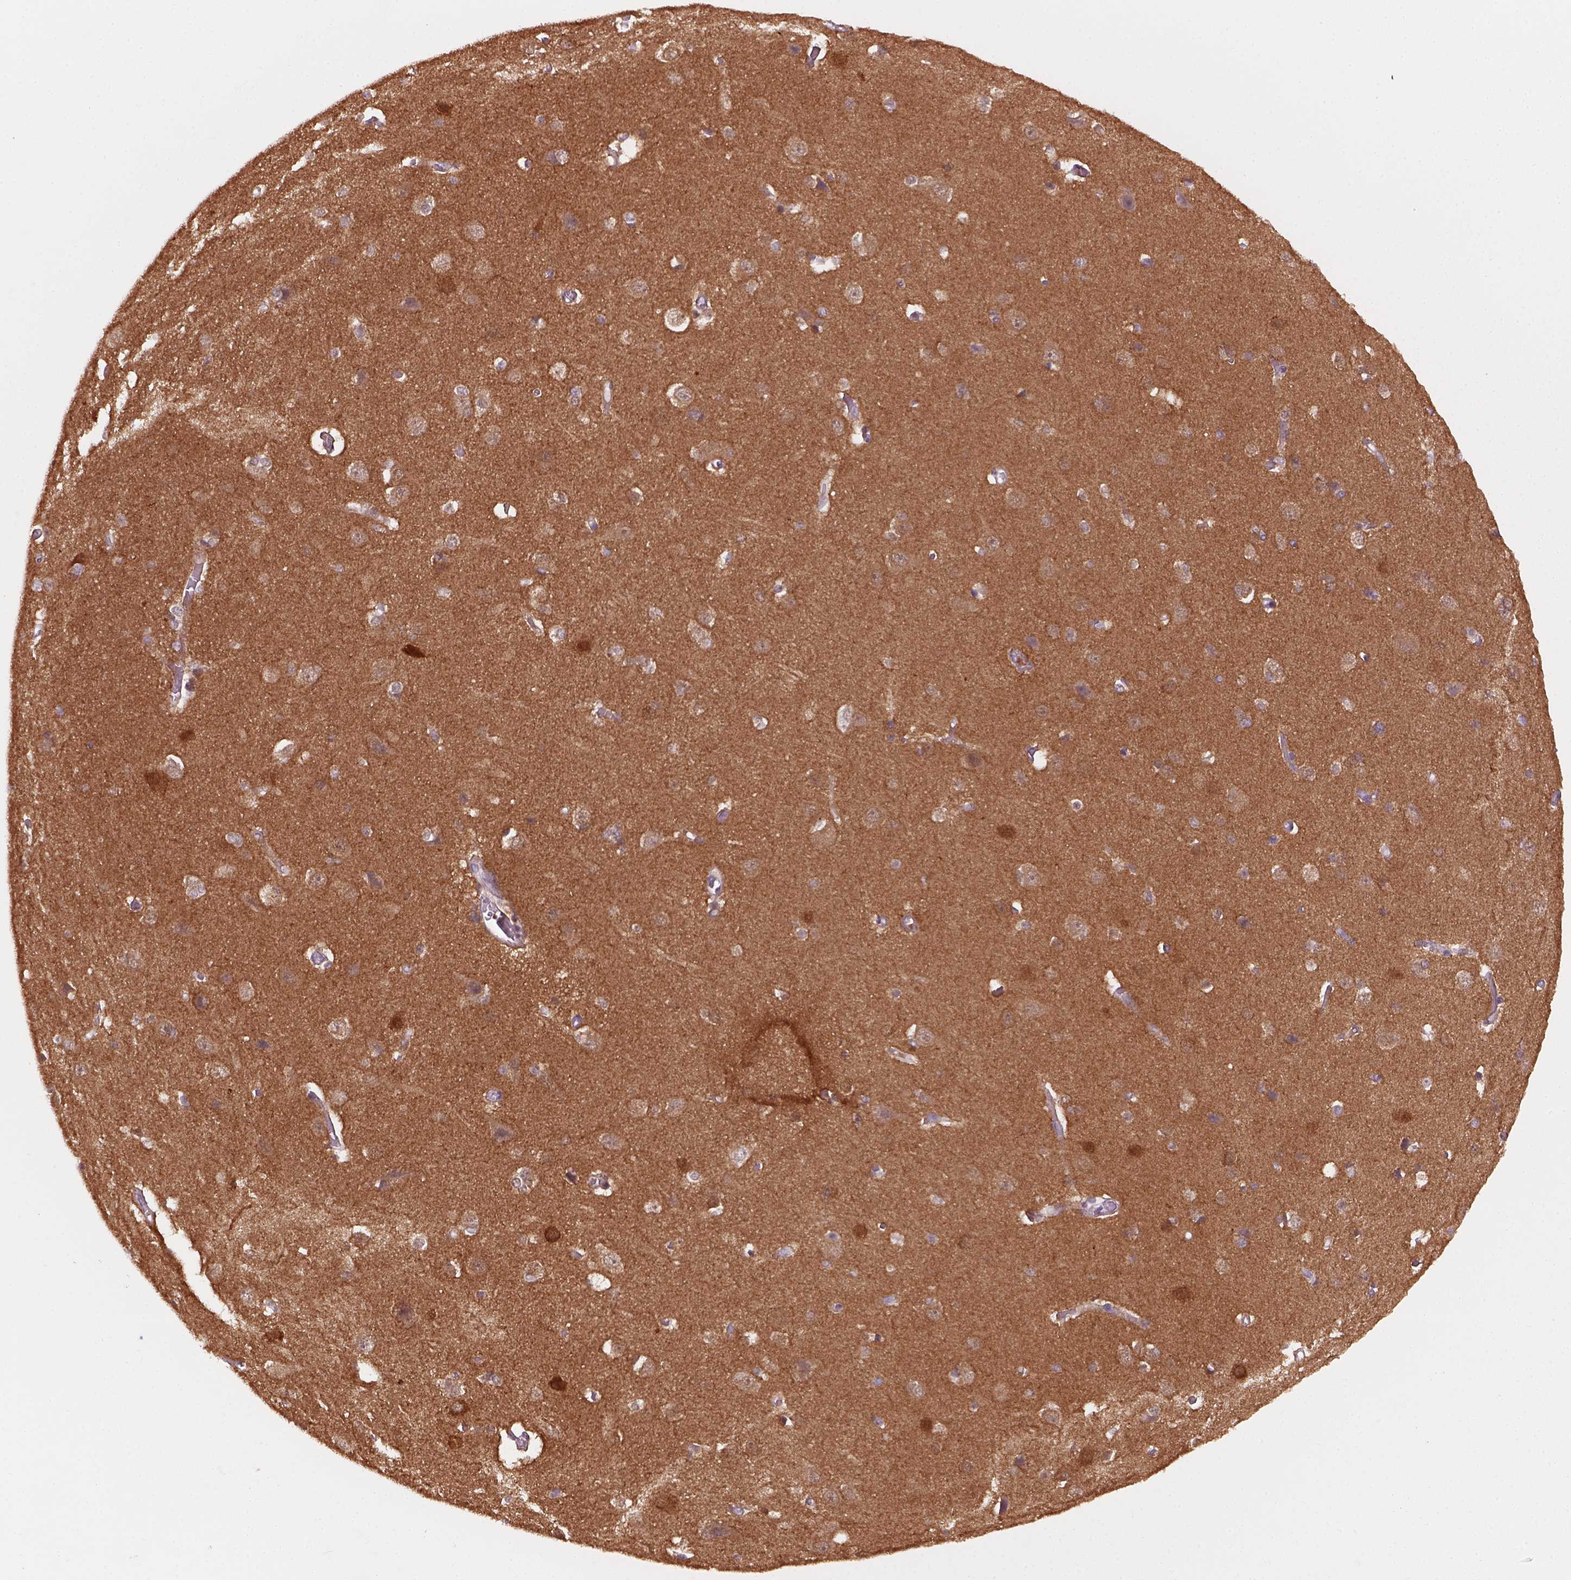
{"staining": {"intensity": "negative", "quantity": "none", "location": "none"}, "tissue": "cerebral cortex", "cell_type": "Endothelial cells", "image_type": "normal", "snomed": [{"axis": "morphology", "description": "Normal tissue, NOS"}, {"axis": "topography", "description": "Cerebral cortex"}], "caption": "An immunohistochemistry (IHC) micrograph of unremarkable cerebral cortex is shown. There is no staining in endothelial cells of cerebral cortex.", "gene": "GOT1", "patient": {"sex": "male", "age": 37}}